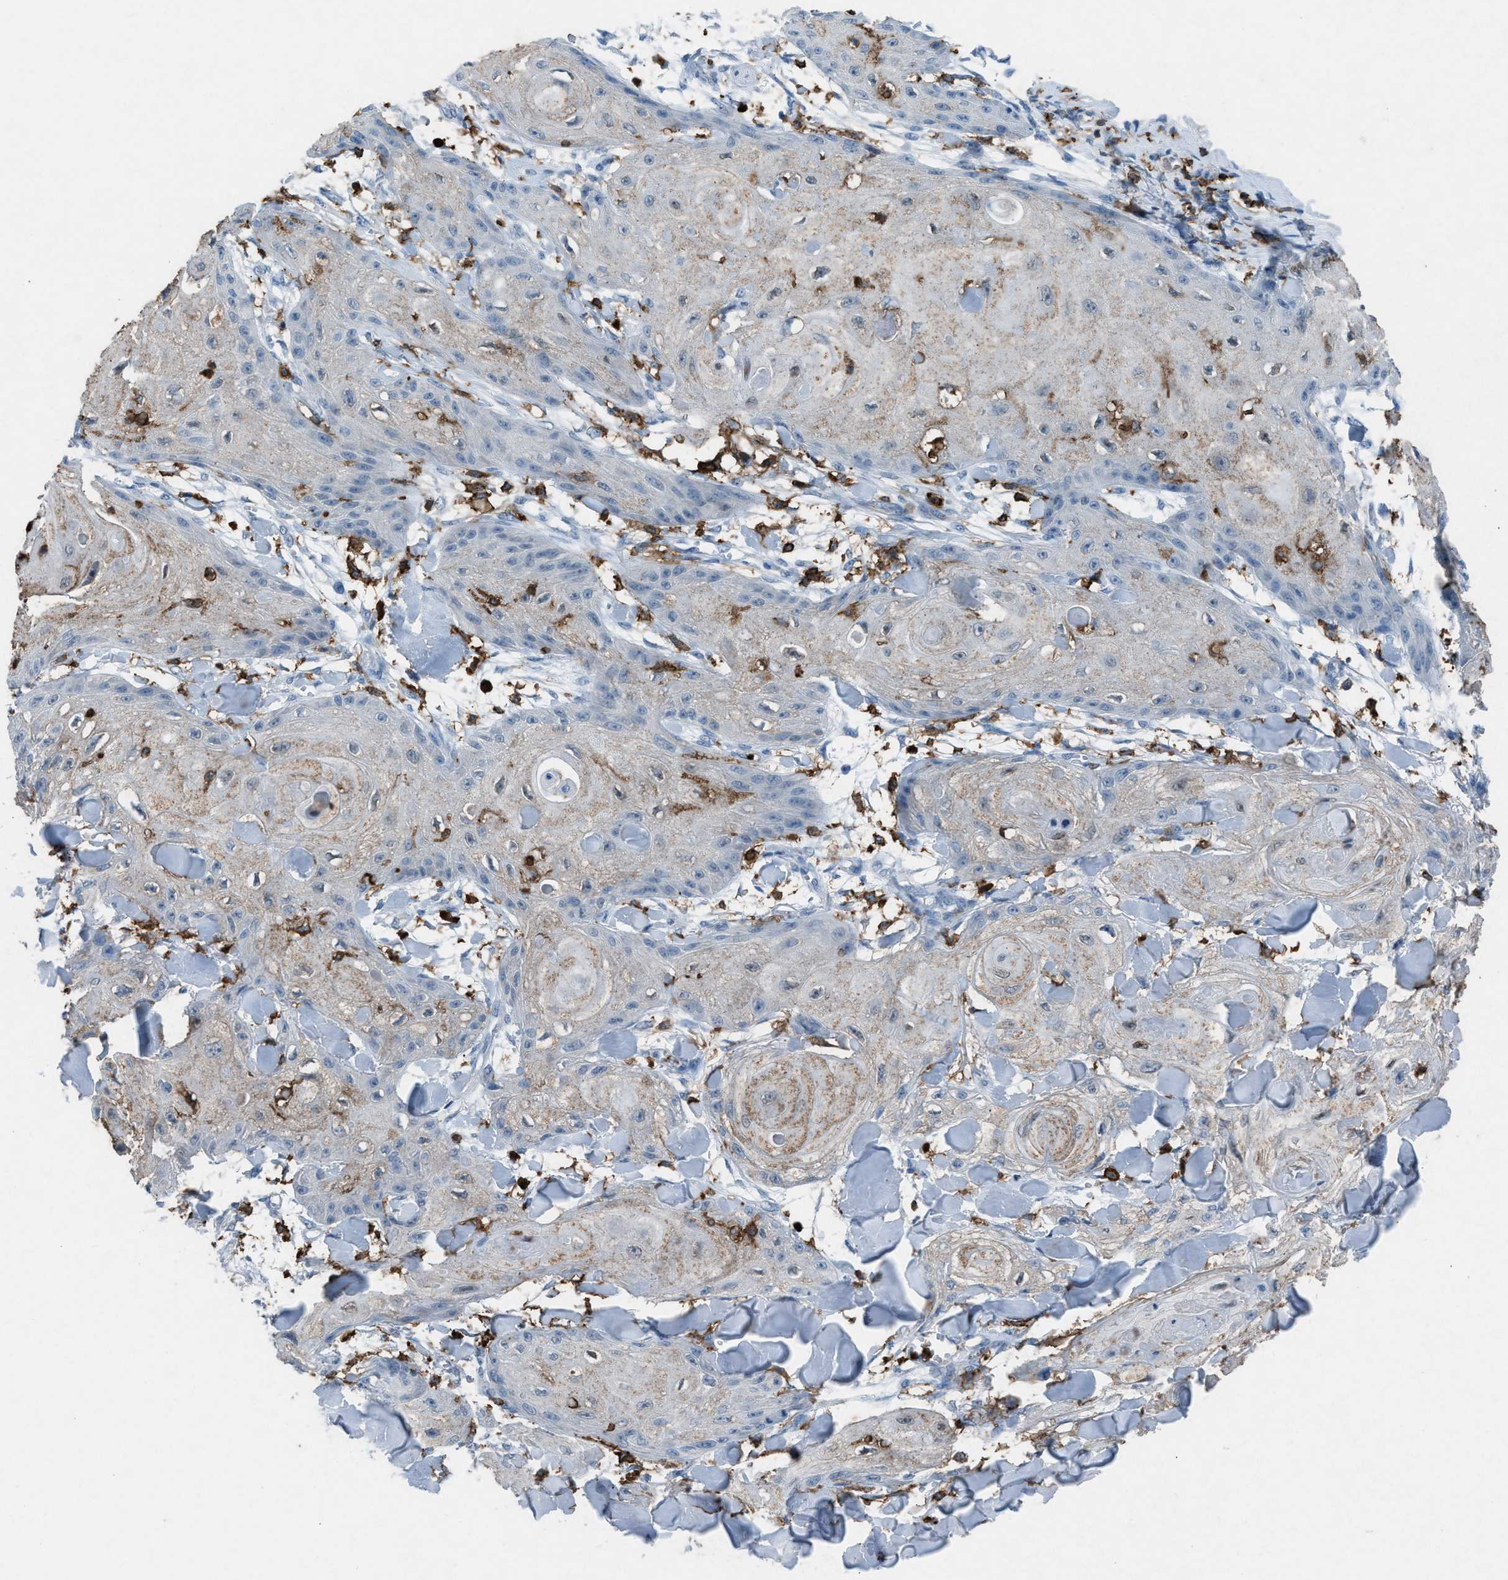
{"staining": {"intensity": "weak", "quantity": "<25%", "location": "cytoplasmic/membranous"}, "tissue": "skin cancer", "cell_type": "Tumor cells", "image_type": "cancer", "snomed": [{"axis": "morphology", "description": "Squamous cell carcinoma, NOS"}, {"axis": "topography", "description": "Skin"}], "caption": "DAB immunohistochemical staining of human squamous cell carcinoma (skin) reveals no significant expression in tumor cells.", "gene": "FCER1G", "patient": {"sex": "male", "age": 74}}